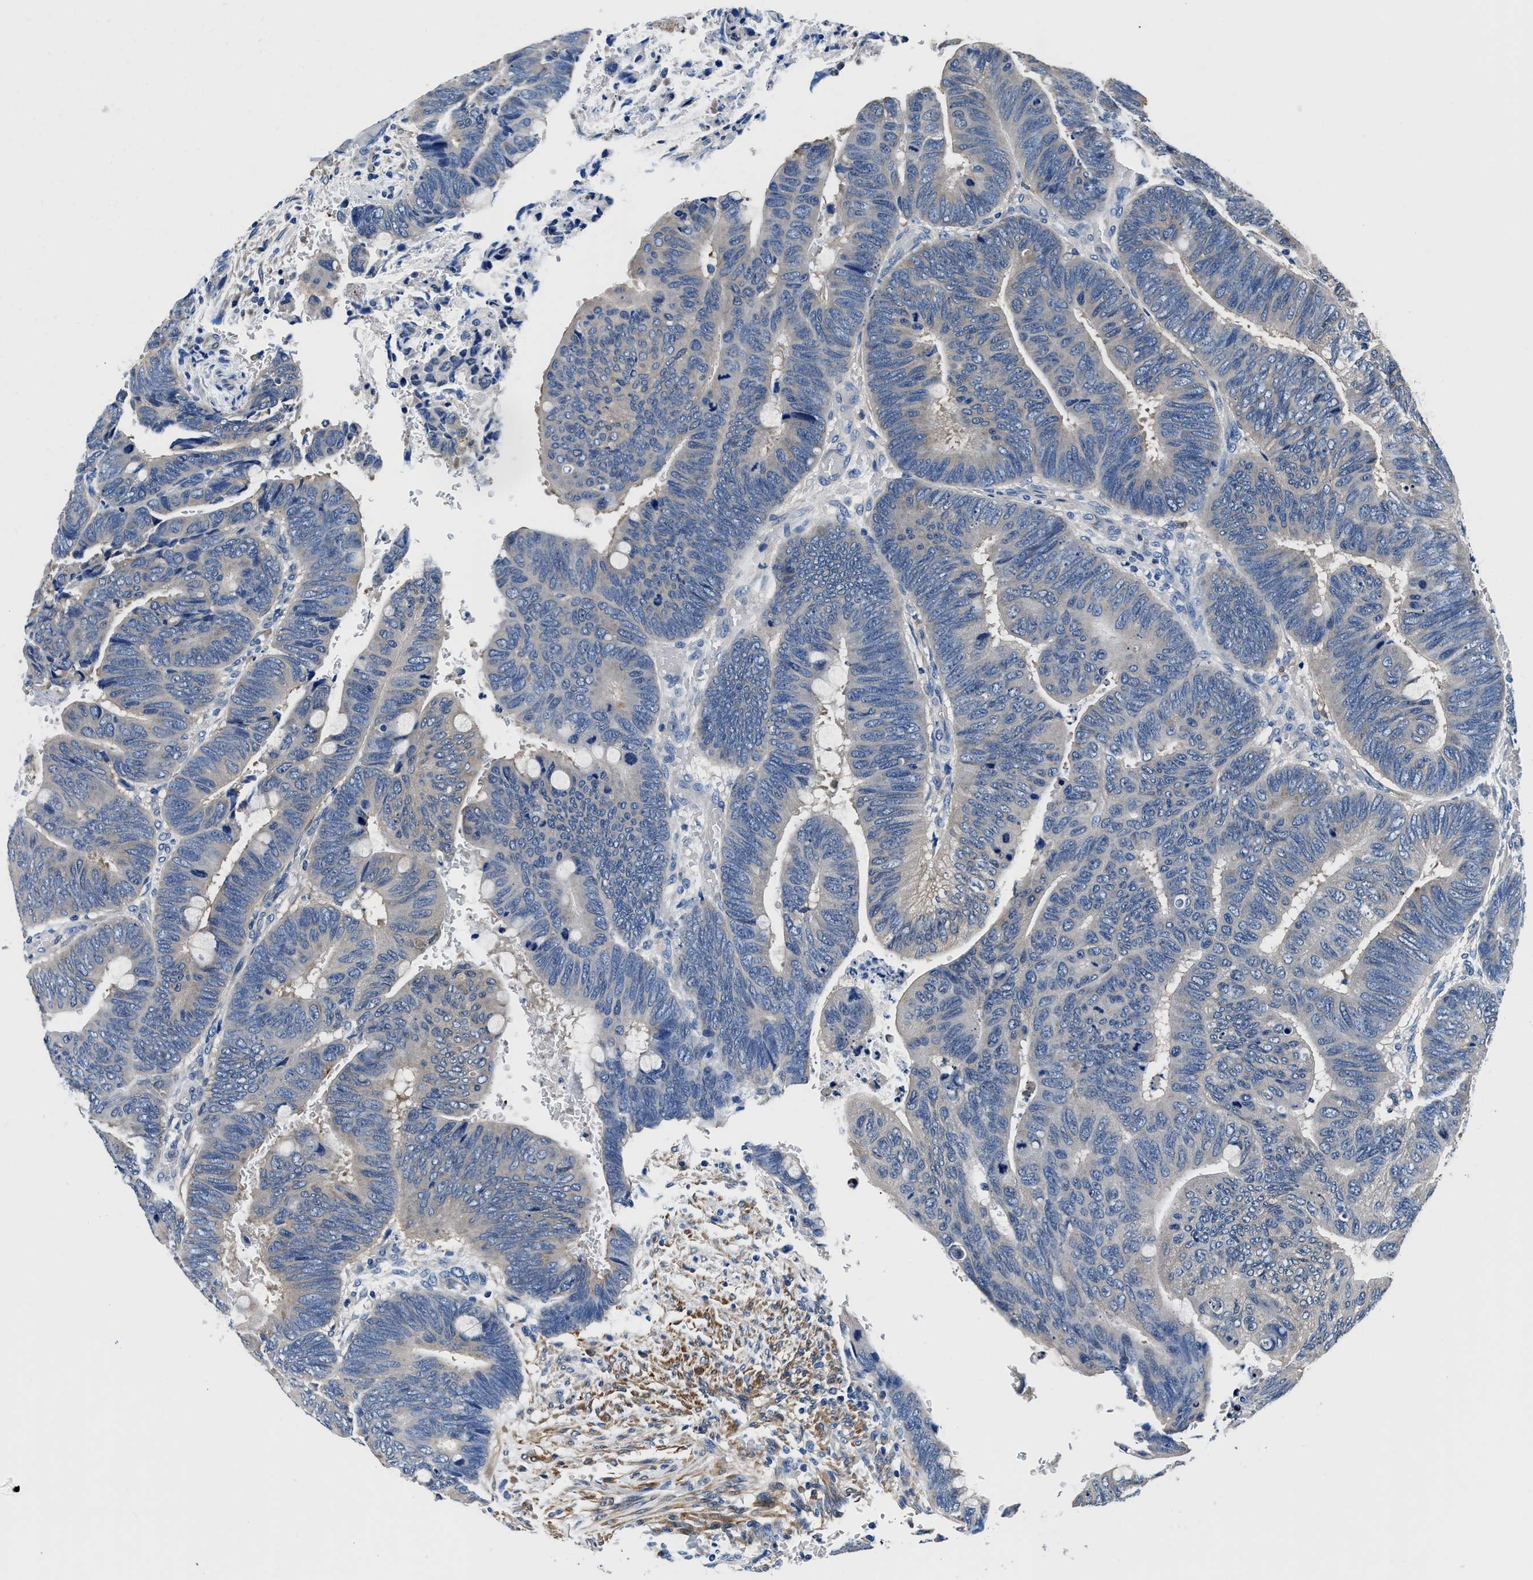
{"staining": {"intensity": "negative", "quantity": "none", "location": "none"}, "tissue": "colorectal cancer", "cell_type": "Tumor cells", "image_type": "cancer", "snomed": [{"axis": "morphology", "description": "Normal tissue, NOS"}, {"axis": "morphology", "description": "Adenocarcinoma, NOS"}, {"axis": "topography", "description": "Rectum"}], "caption": "DAB immunohistochemical staining of human colorectal adenocarcinoma demonstrates no significant expression in tumor cells.", "gene": "NEU1", "patient": {"sex": "male", "age": 92}}